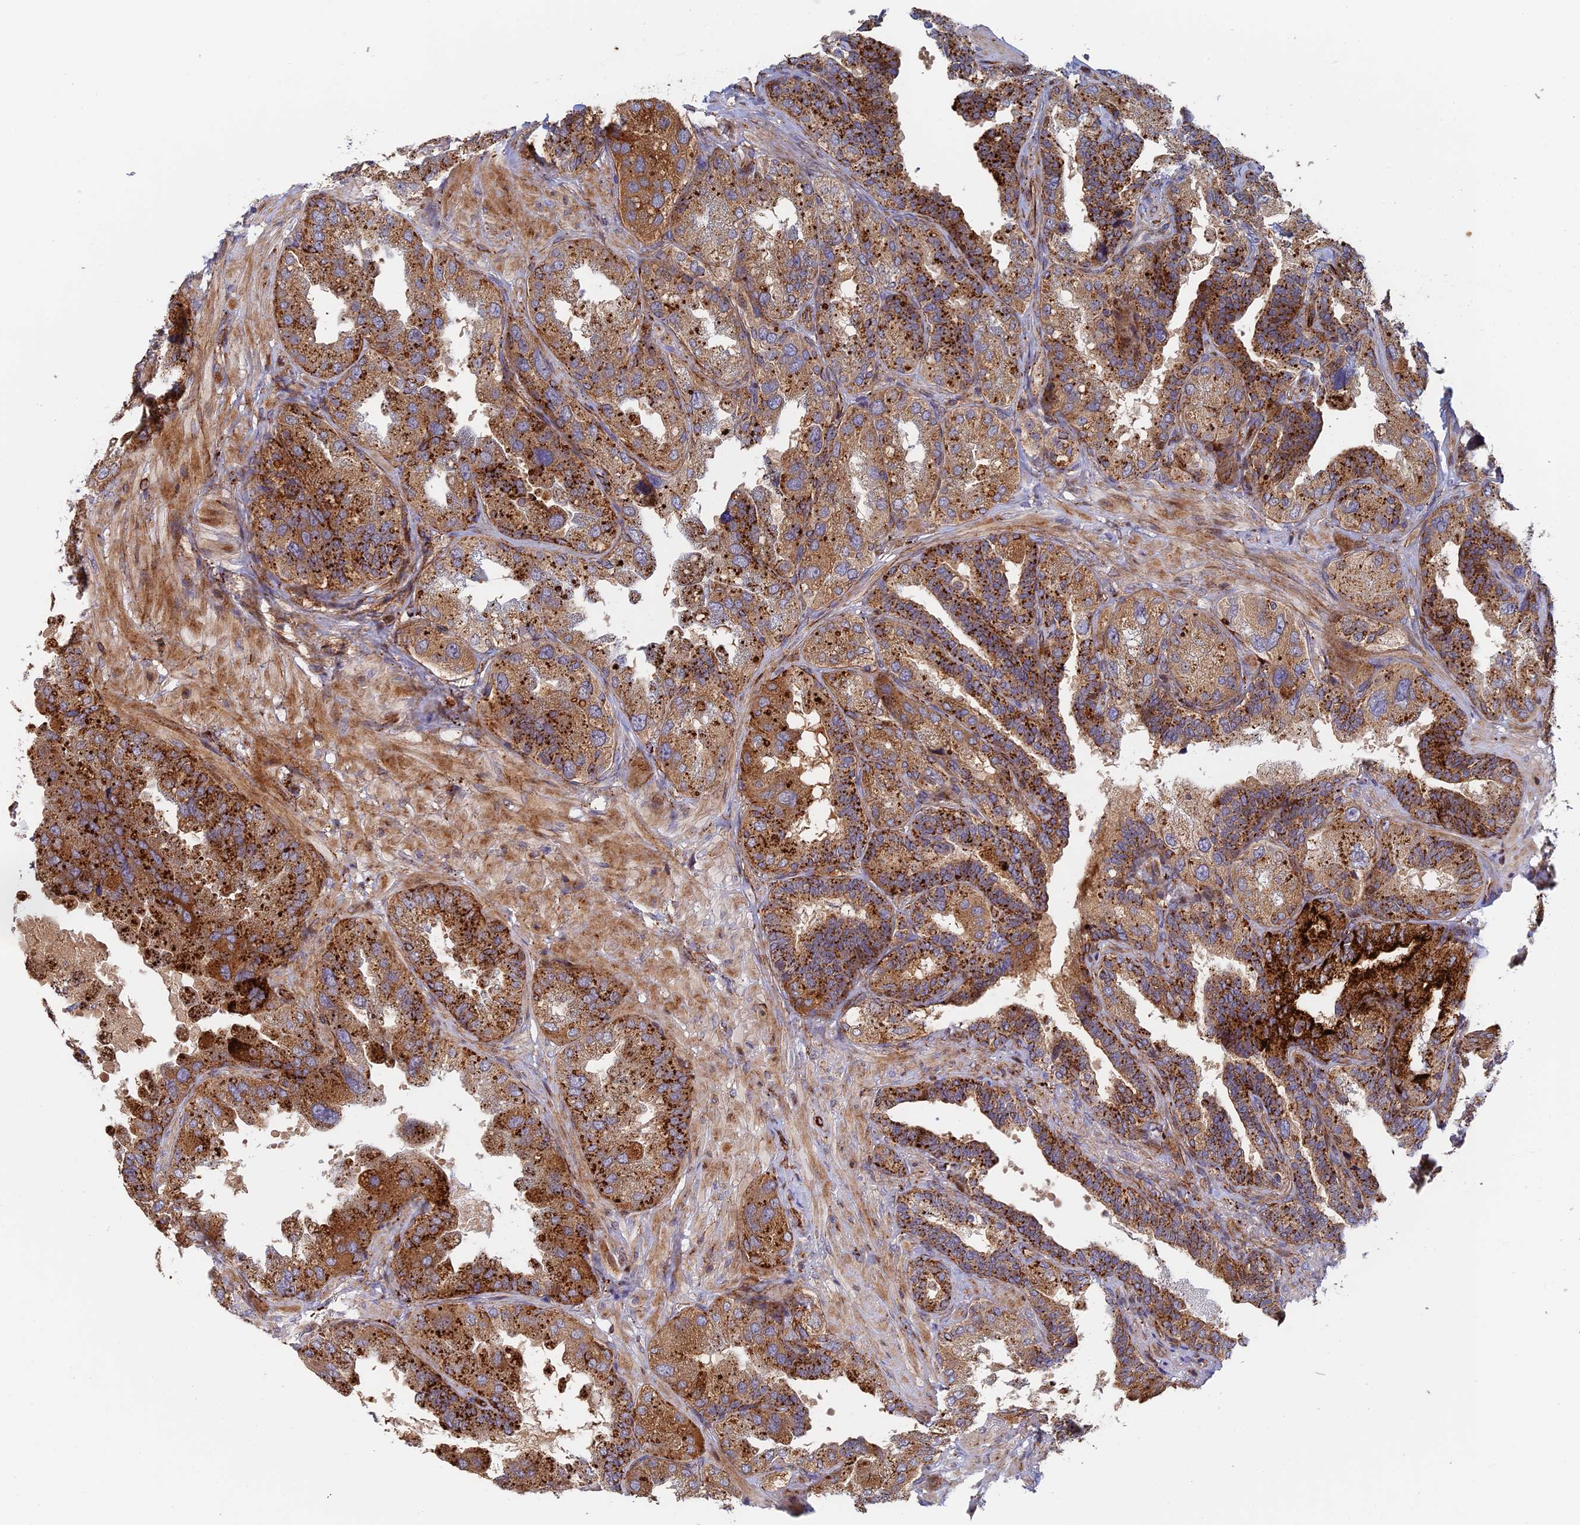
{"staining": {"intensity": "moderate", "quantity": ">75%", "location": "cytoplasmic/membranous"}, "tissue": "seminal vesicle", "cell_type": "Glandular cells", "image_type": "normal", "snomed": [{"axis": "morphology", "description": "Normal tissue, NOS"}, {"axis": "topography", "description": "Seminal veicle"}, {"axis": "topography", "description": "Peripheral nerve tissue"}], "caption": "High-magnification brightfield microscopy of benign seminal vesicle stained with DAB (3,3'-diaminobenzidine) (brown) and counterstained with hematoxylin (blue). glandular cells exhibit moderate cytoplasmic/membranous expression is identified in about>75% of cells.", "gene": "PPP2R3C", "patient": {"sex": "male", "age": 63}}